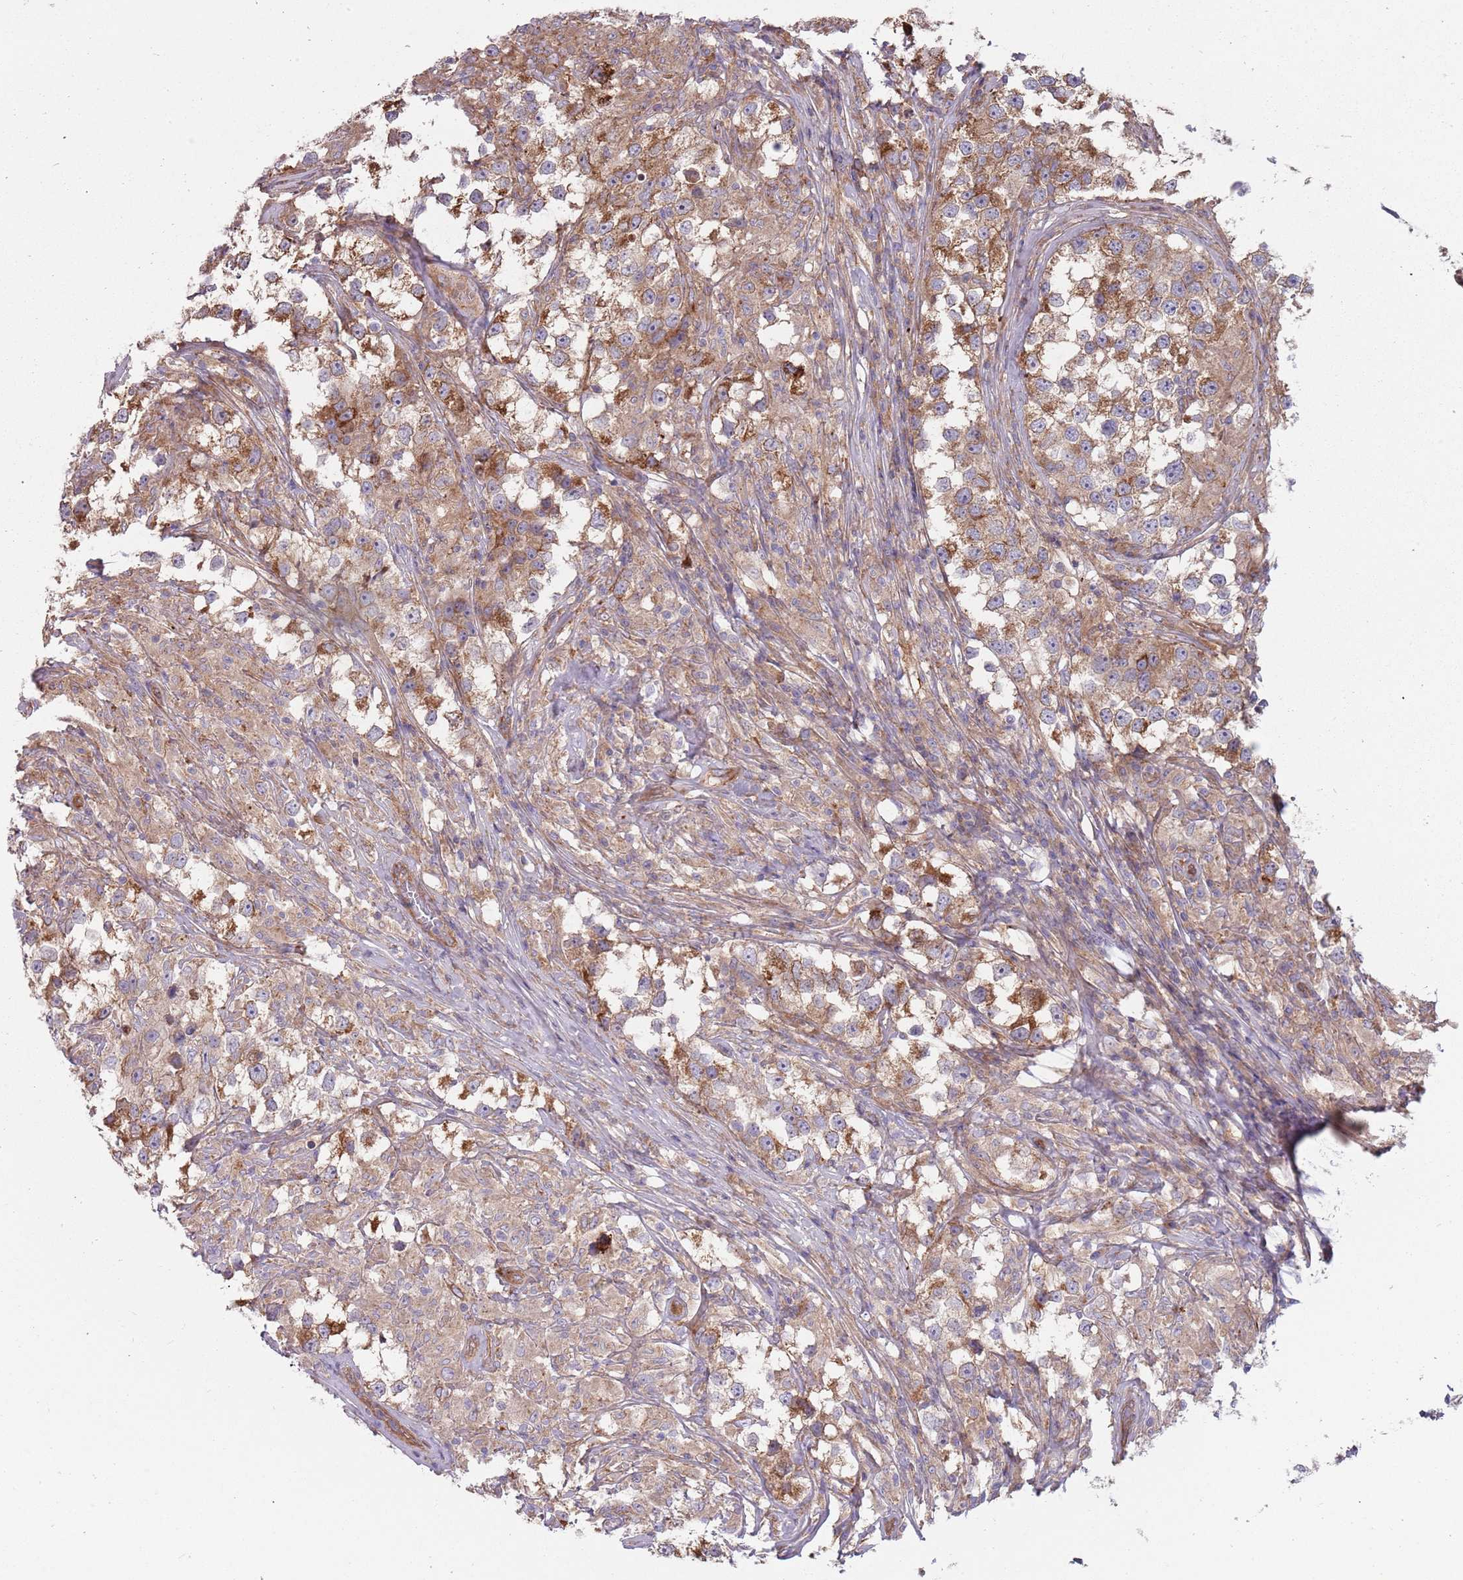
{"staining": {"intensity": "moderate", "quantity": ">75%", "location": "cytoplasmic/membranous"}, "tissue": "testis cancer", "cell_type": "Tumor cells", "image_type": "cancer", "snomed": [{"axis": "morphology", "description": "Seminoma, NOS"}, {"axis": "topography", "description": "Testis"}], "caption": "Immunohistochemistry (IHC) photomicrograph of testis cancer (seminoma) stained for a protein (brown), which displays medium levels of moderate cytoplasmic/membranous positivity in approximately >75% of tumor cells.", "gene": "SPDL1", "patient": {"sex": "male", "age": 46}}